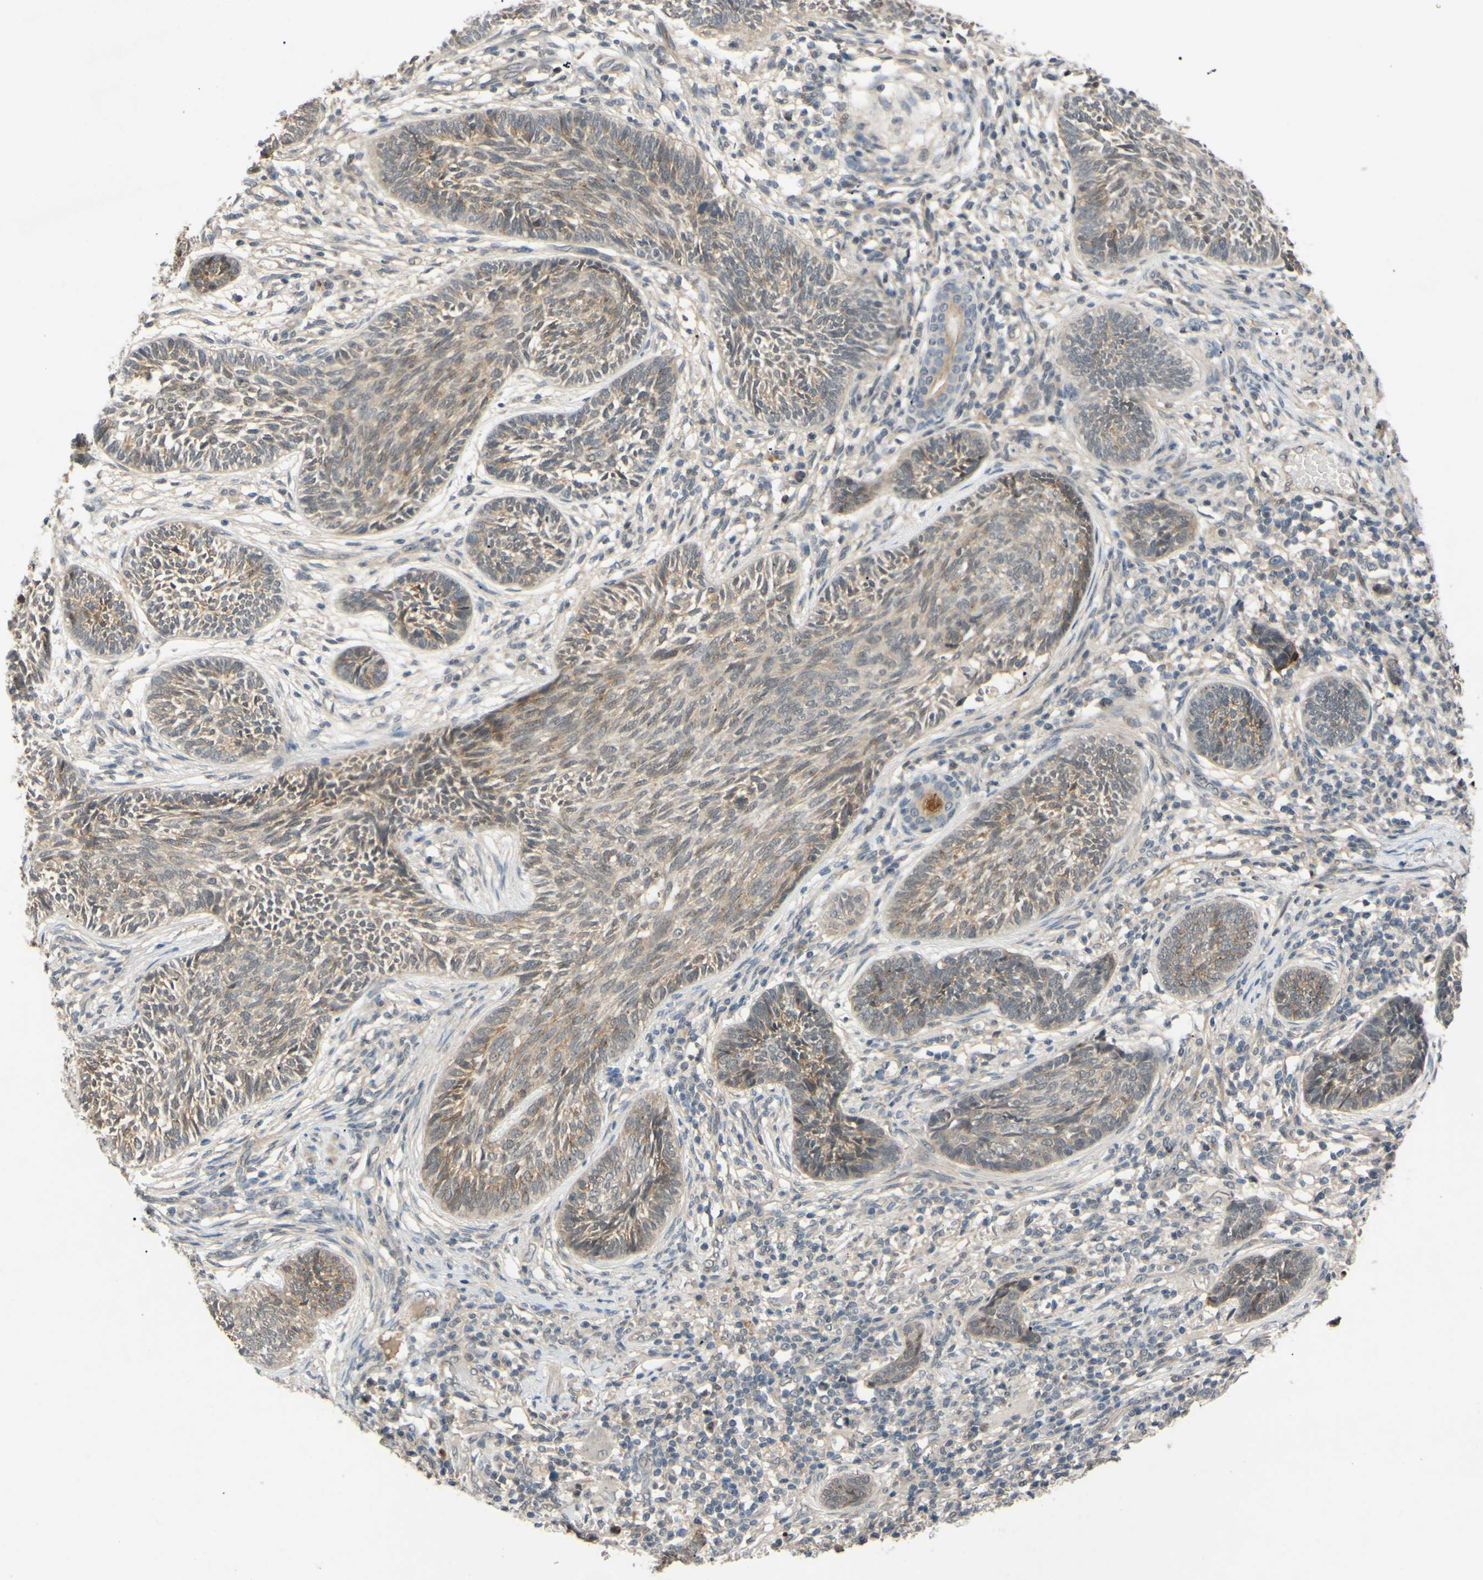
{"staining": {"intensity": "weak", "quantity": ">75%", "location": "cytoplasmic/membranous"}, "tissue": "skin cancer", "cell_type": "Tumor cells", "image_type": "cancer", "snomed": [{"axis": "morphology", "description": "Papilloma, NOS"}, {"axis": "morphology", "description": "Basal cell carcinoma"}, {"axis": "topography", "description": "Skin"}], "caption": "Weak cytoplasmic/membranous expression is appreciated in about >75% of tumor cells in skin cancer (papilloma).", "gene": "ALK", "patient": {"sex": "male", "age": 87}}